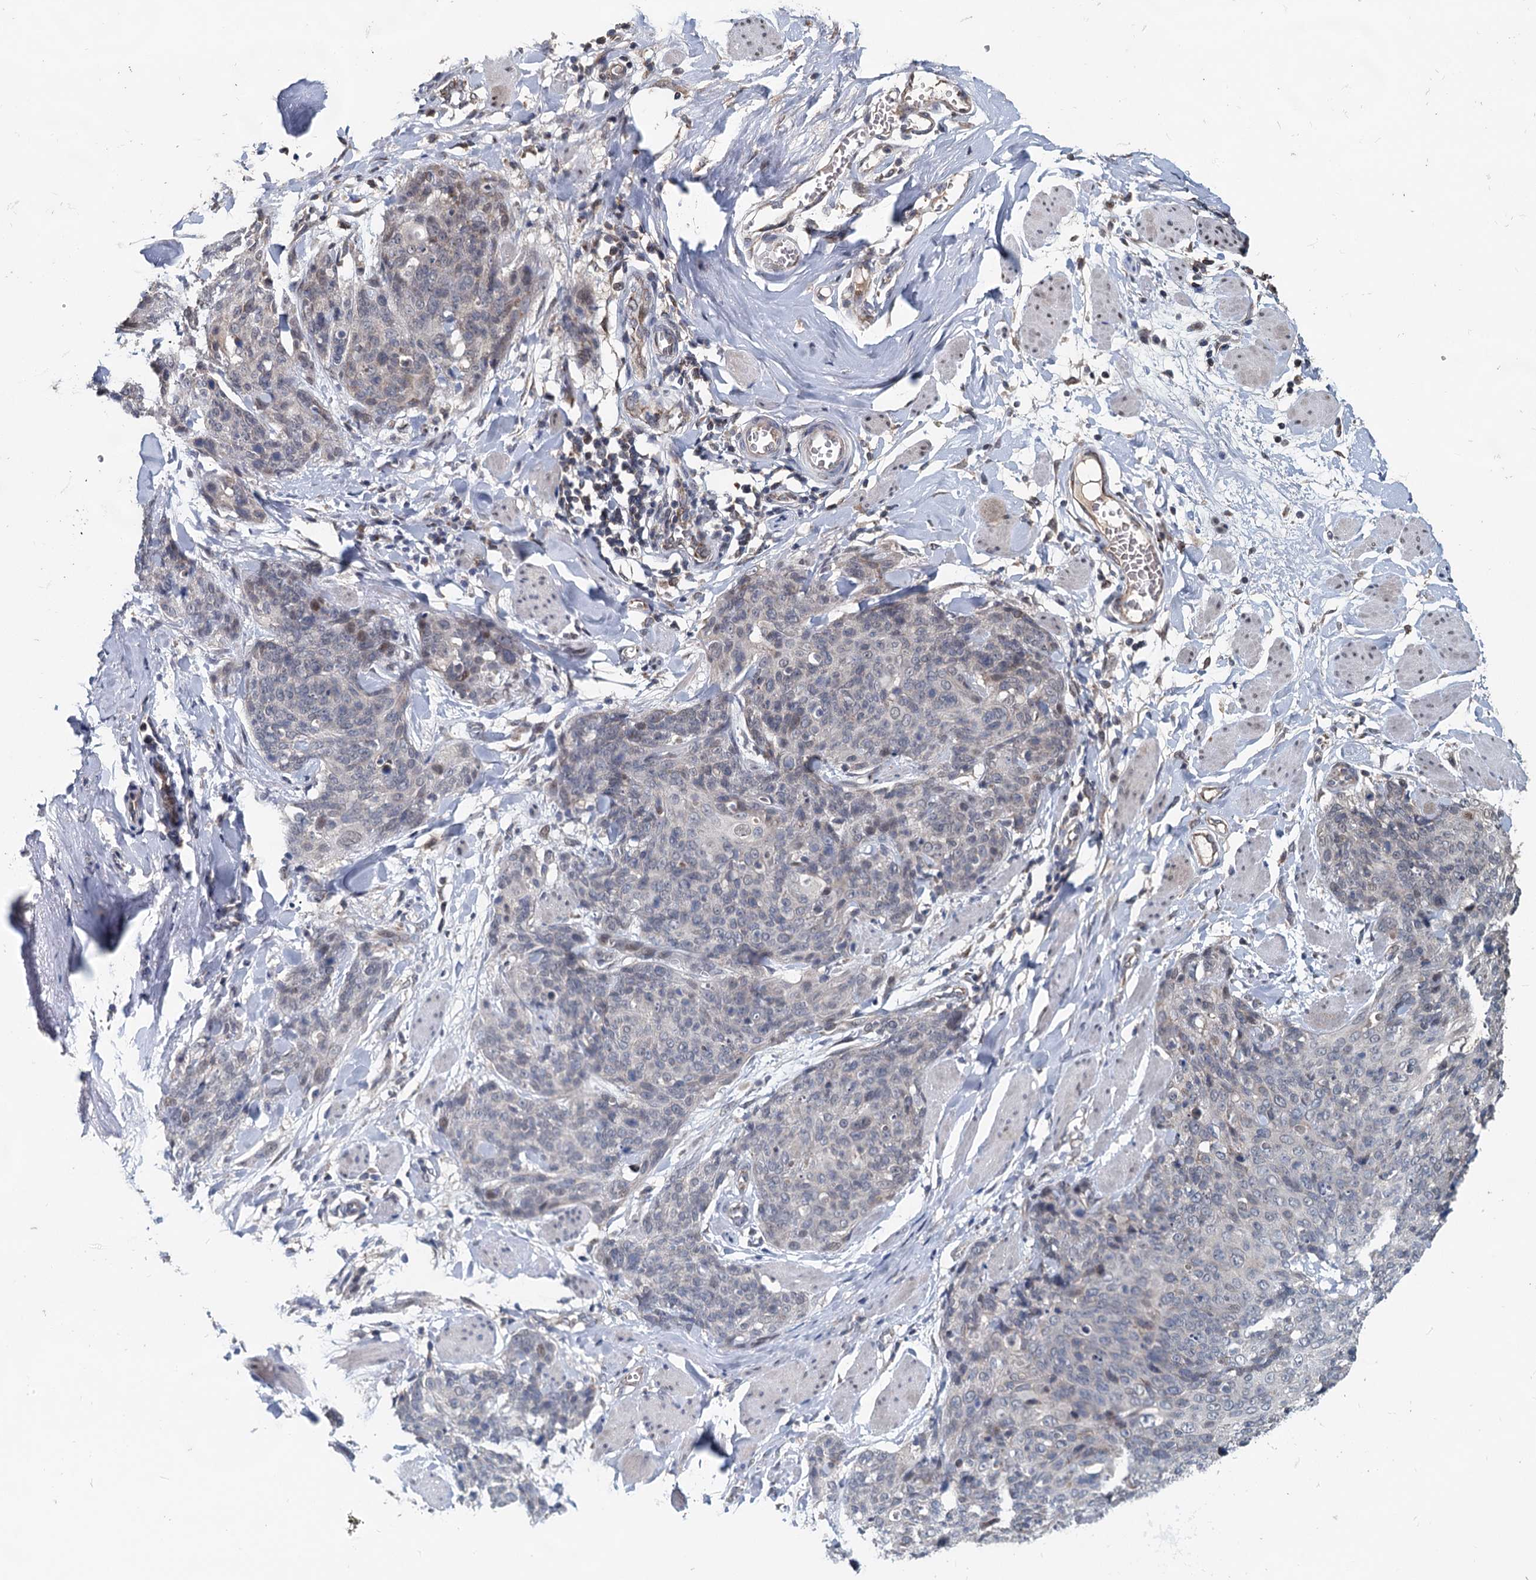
{"staining": {"intensity": "negative", "quantity": "none", "location": "none"}, "tissue": "skin cancer", "cell_type": "Tumor cells", "image_type": "cancer", "snomed": [{"axis": "morphology", "description": "Squamous cell carcinoma, NOS"}, {"axis": "topography", "description": "Skin"}, {"axis": "topography", "description": "Vulva"}], "caption": "Squamous cell carcinoma (skin) was stained to show a protein in brown. There is no significant staining in tumor cells.", "gene": "RITA1", "patient": {"sex": "female", "age": 85}}